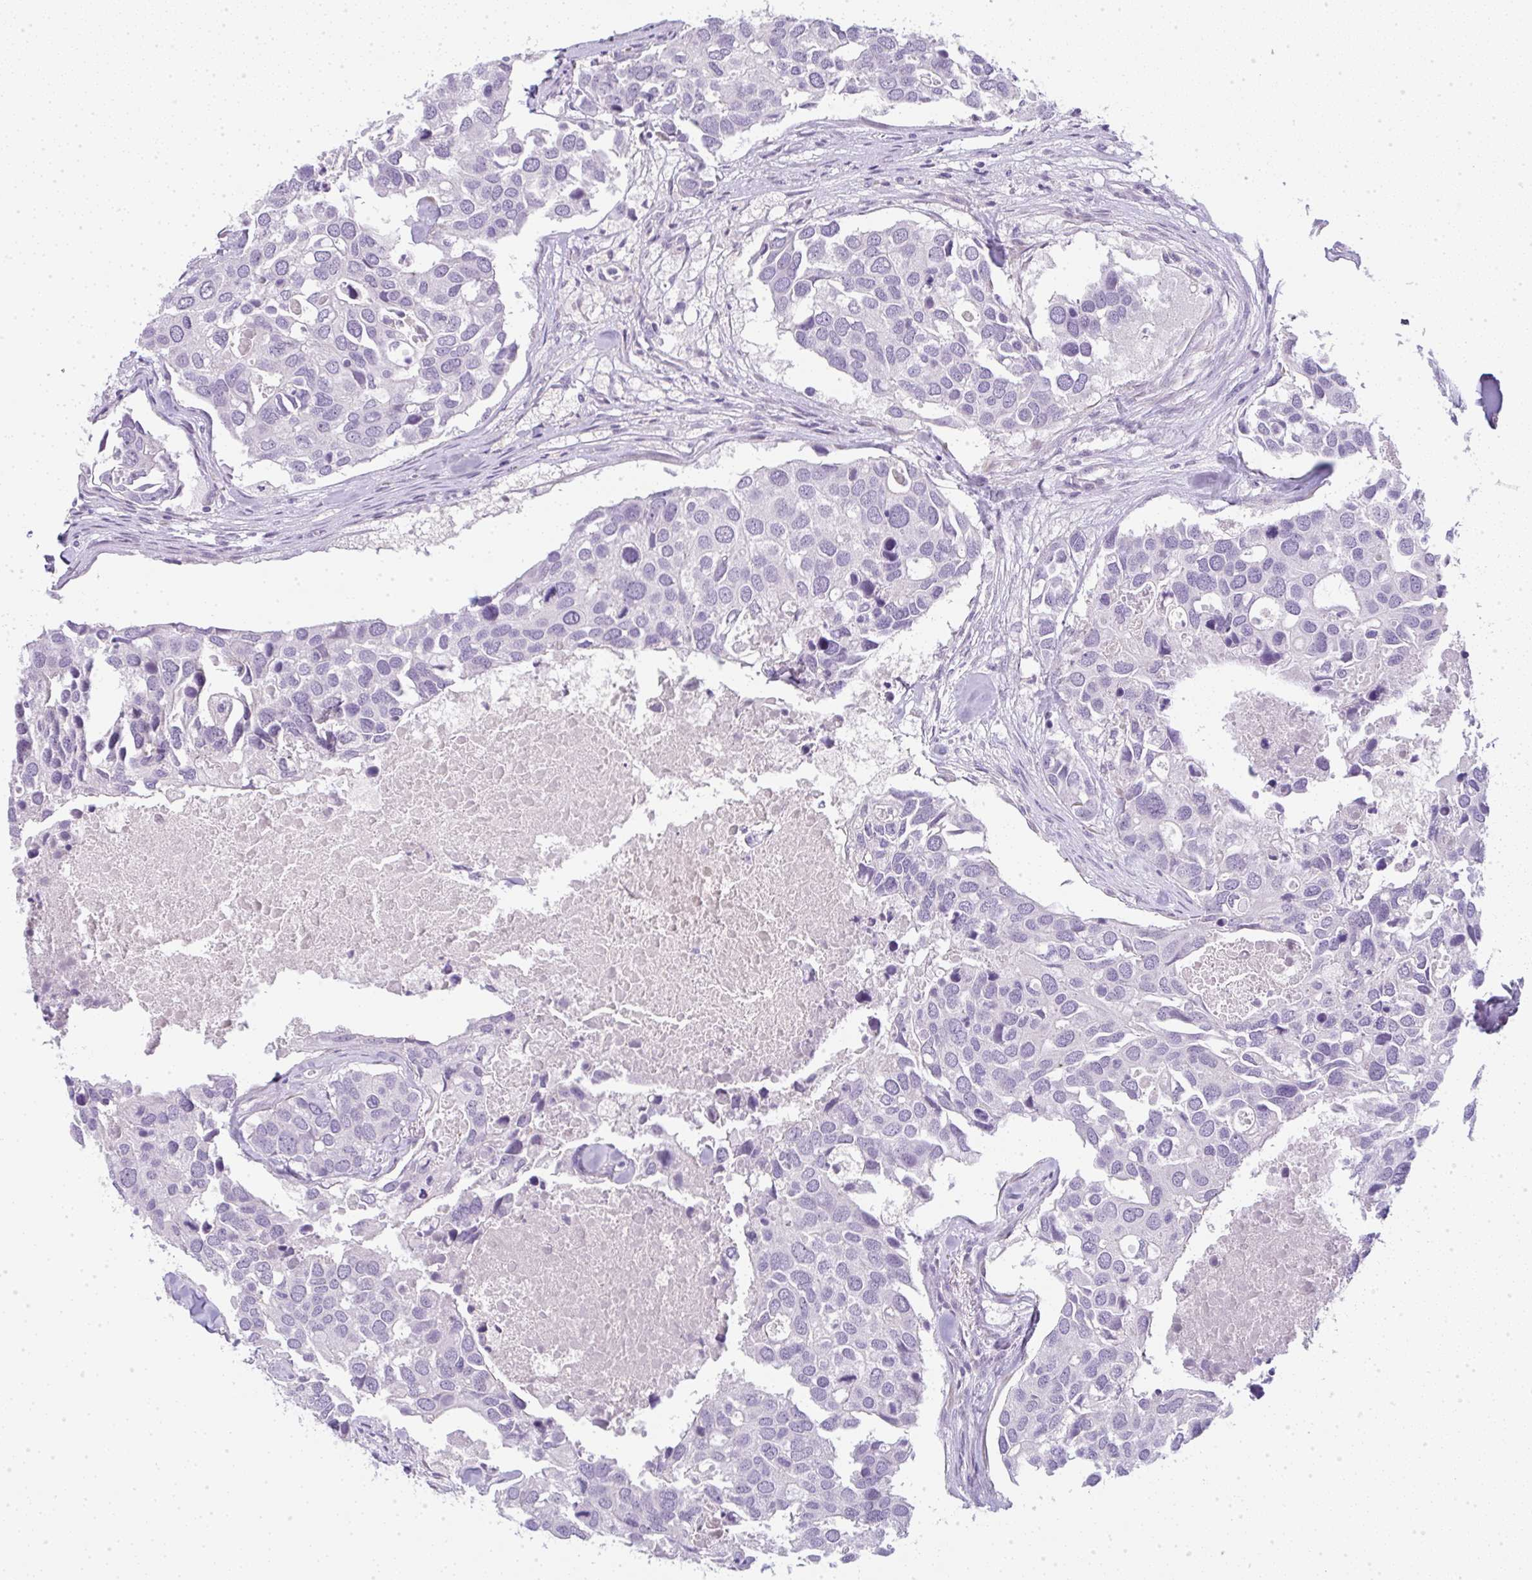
{"staining": {"intensity": "negative", "quantity": "none", "location": "none"}, "tissue": "breast cancer", "cell_type": "Tumor cells", "image_type": "cancer", "snomed": [{"axis": "morphology", "description": "Duct carcinoma"}, {"axis": "topography", "description": "Breast"}], "caption": "An immunohistochemistry (IHC) micrograph of breast cancer is shown. There is no staining in tumor cells of breast cancer. (DAB (3,3'-diaminobenzidine) immunohistochemistry with hematoxylin counter stain).", "gene": "LPAR4", "patient": {"sex": "female", "age": 83}}